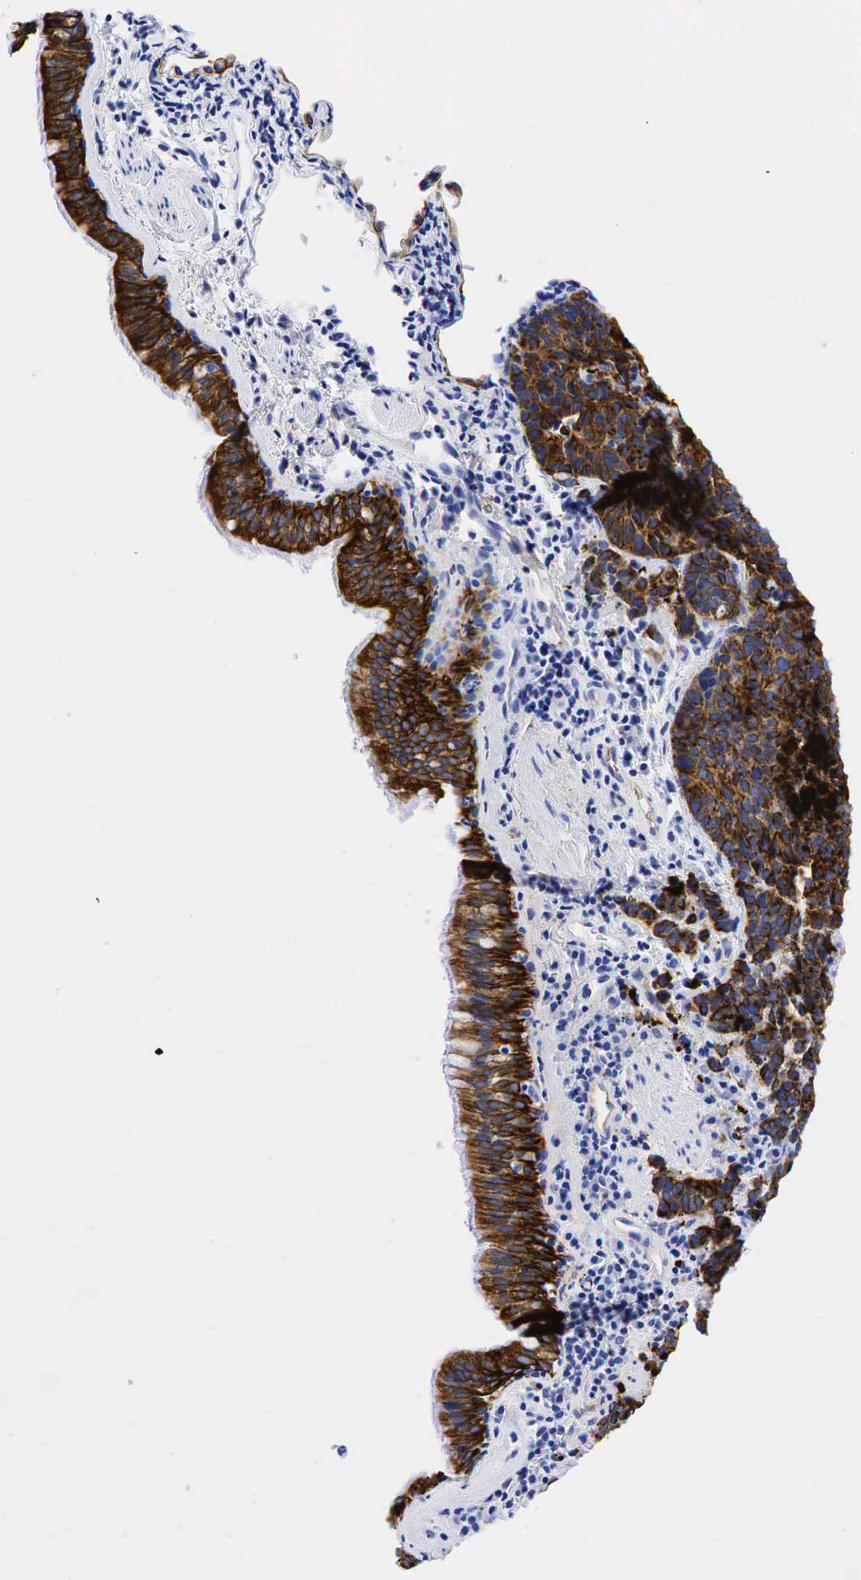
{"staining": {"intensity": "strong", "quantity": ">75%", "location": "cytoplasmic/membranous"}, "tissue": "lung cancer", "cell_type": "Tumor cells", "image_type": "cancer", "snomed": [{"axis": "morphology", "description": "Neoplasm, malignant, NOS"}, {"axis": "topography", "description": "Lung"}], "caption": "A high amount of strong cytoplasmic/membranous positivity is appreciated in approximately >75% of tumor cells in lung cancer (neoplasm (malignant)) tissue.", "gene": "KRT18", "patient": {"sex": "female", "age": 75}}